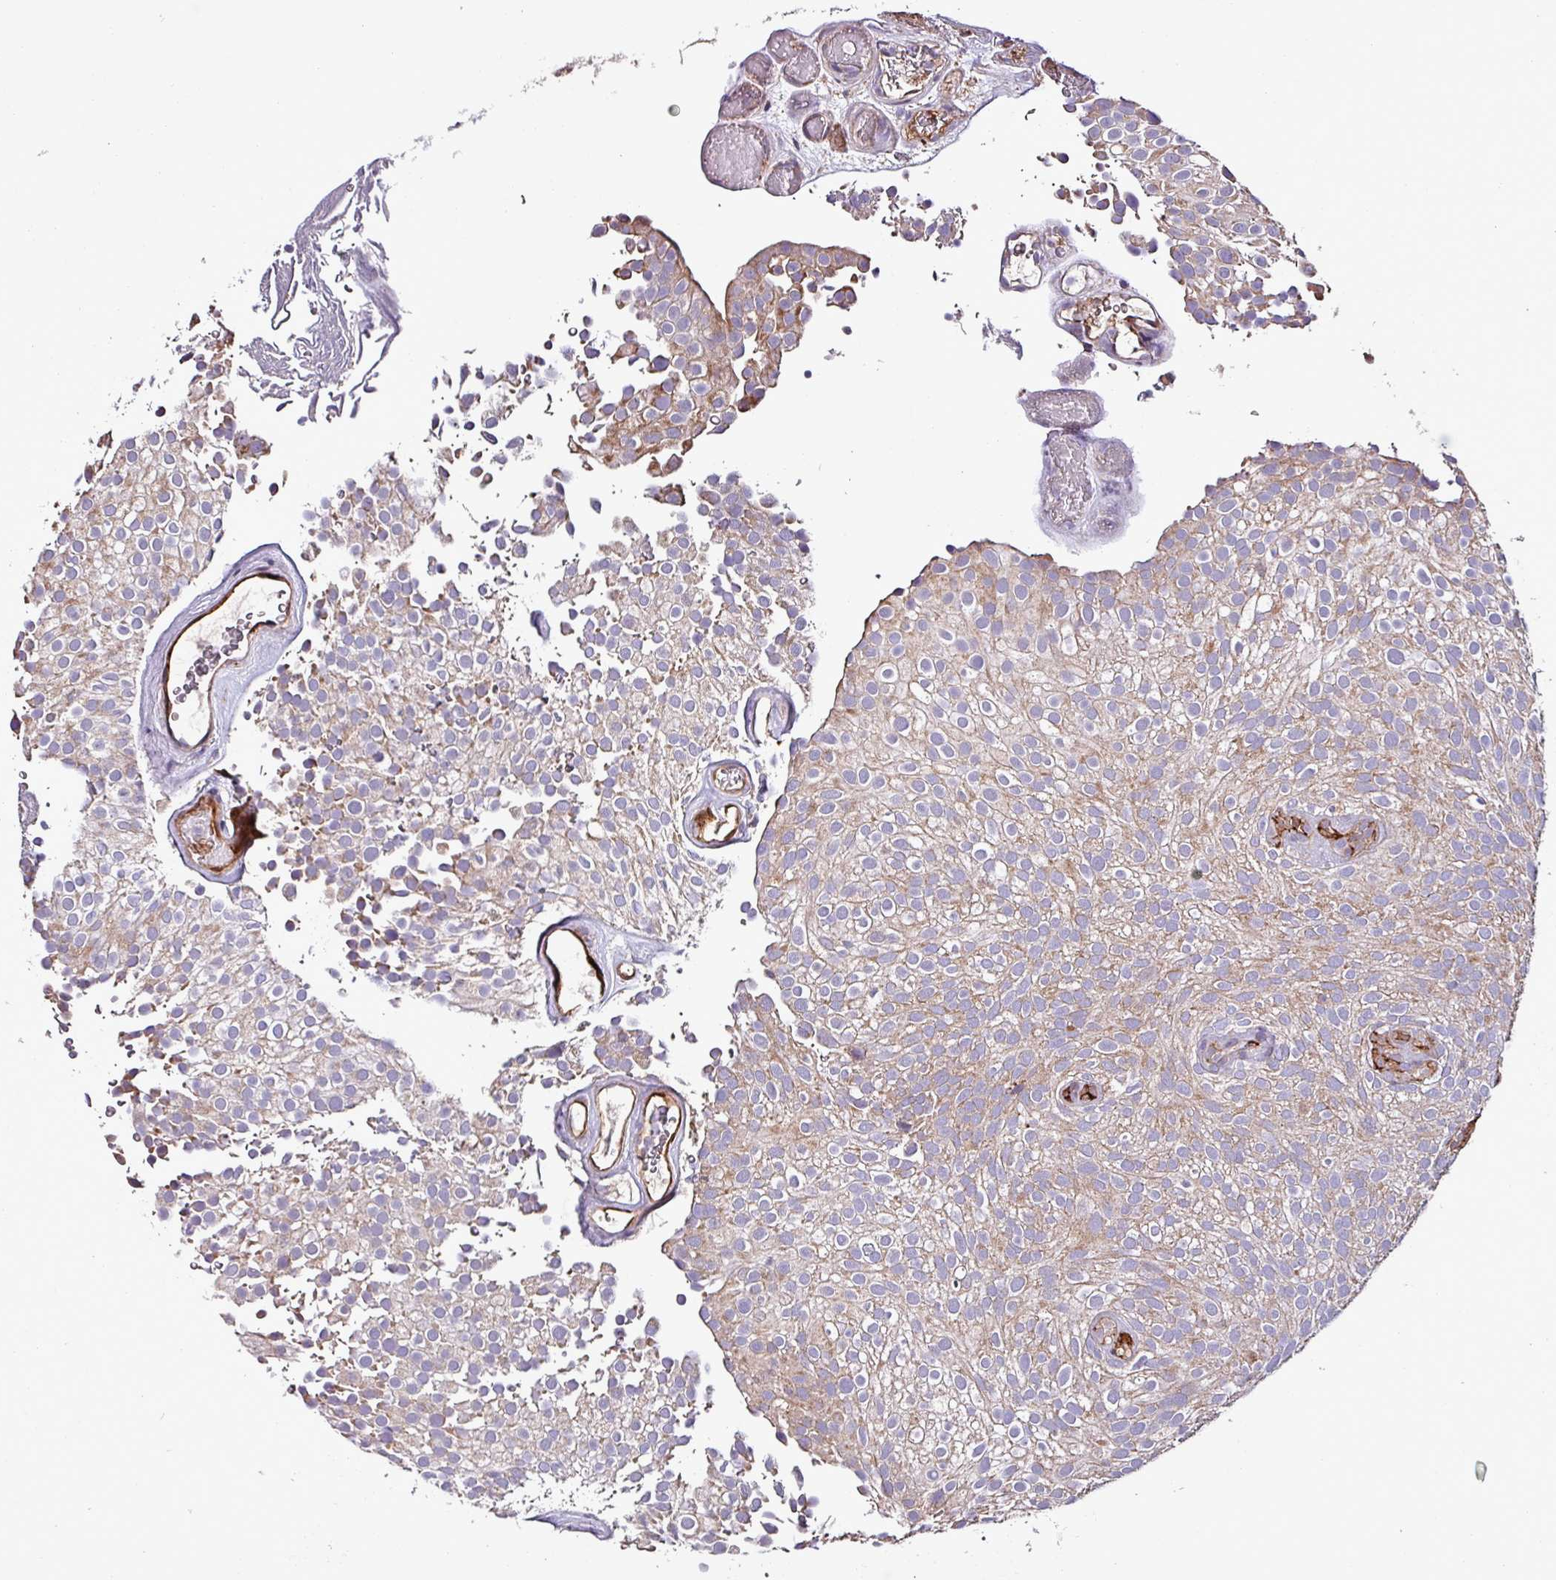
{"staining": {"intensity": "moderate", "quantity": "25%-75%", "location": "cytoplasmic/membranous"}, "tissue": "urothelial cancer", "cell_type": "Tumor cells", "image_type": "cancer", "snomed": [{"axis": "morphology", "description": "Urothelial carcinoma, Low grade"}, {"axis": "topography", "description": "Urinary bladder"}], "caption": "Immunohistochemistry (DAB) staining of human urothelial carcinoma (low-grade) exhibits moderate cytoplasmic/membranous protein positivity in approximately 25%-75% of tumor cells. (DAB = brown stain, brightfield microscopy at high magnification).", "gene": "SCIN", "patient": {"sex": "male", "age": 78}}